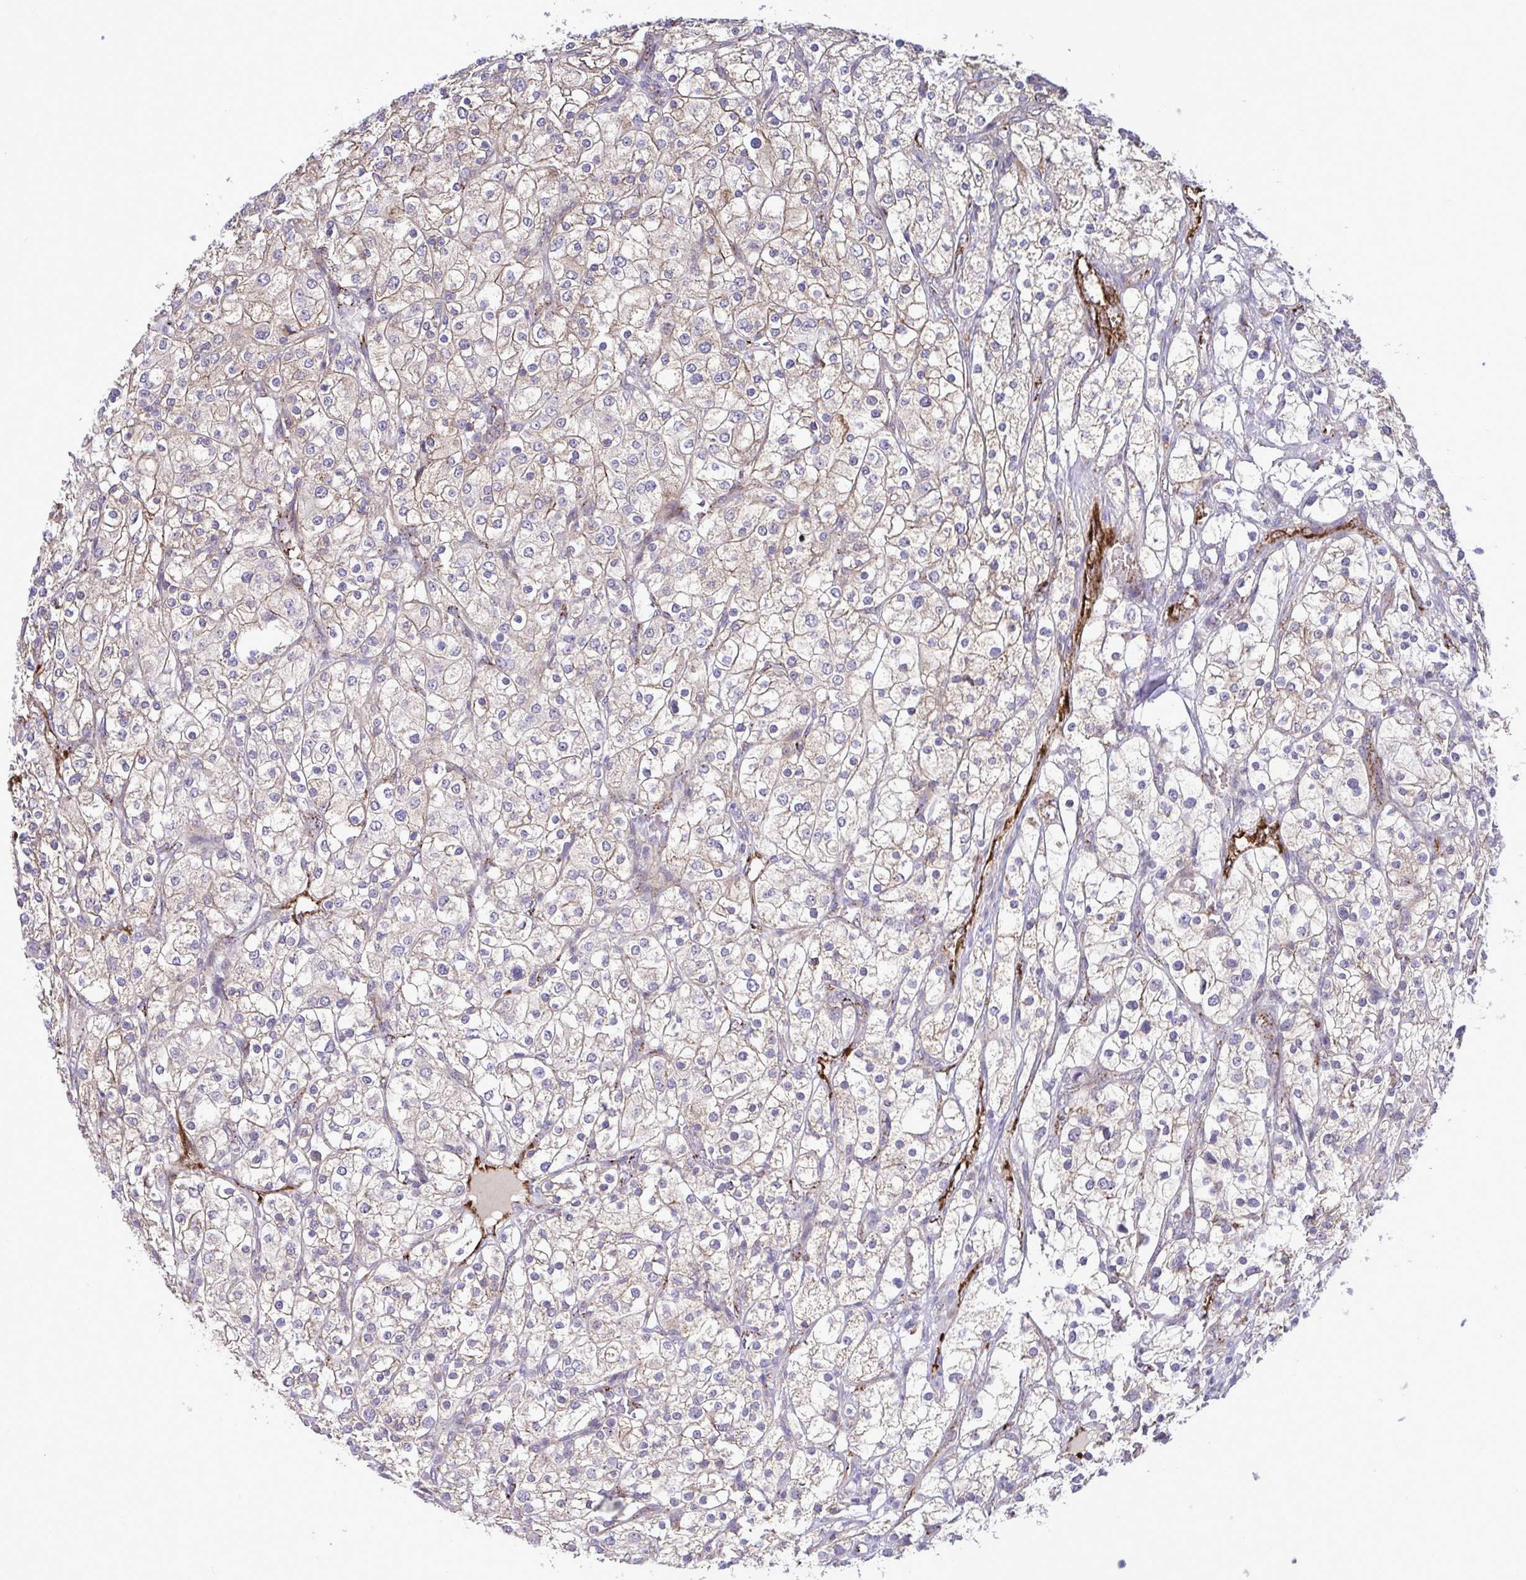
{"staining": {"intensity": "weak", "quantity": ">75%", "location": "cytoplasmic/membranous"}, "tissue": "renal cancer", "cell_type": "Tumor cells", "image_type": "cancer", "snomed": [{"axis": "morphology", "description": "Adenocarcinoma, NOS"}, {"axis": "topography", "description": "Kidney"}], "caption": "Human renal adenocarcinoma stained for a protein (brown) shows weak cytoplasmic/membranous positive staining in approximately >75% of tumor cells.", "gene": "CD101", "patient": {"sex": "male", "age": 80}}